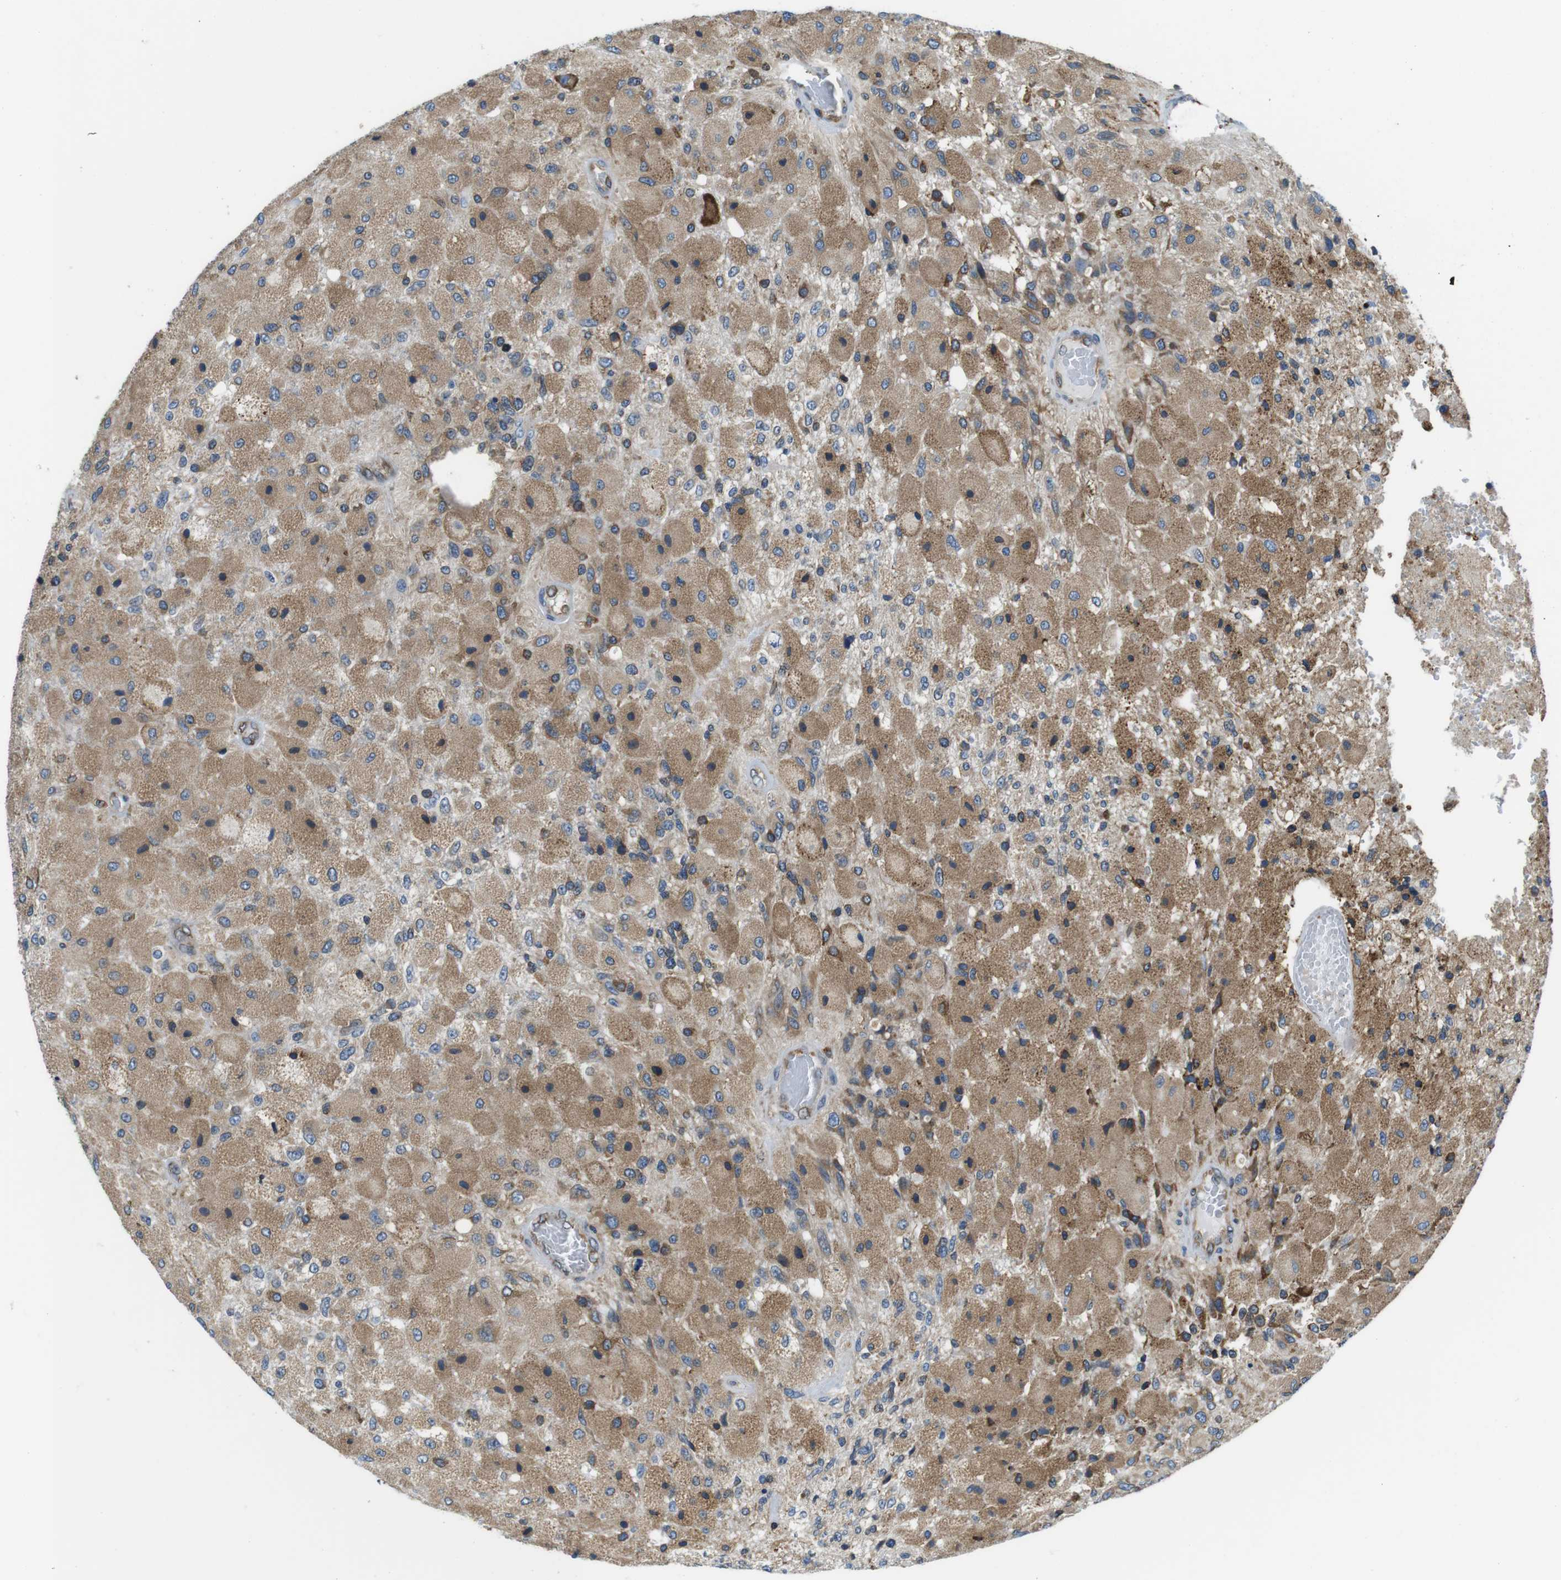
{"staining": {"intensity": "moderate", "quantity": ">75%", "location": "cytoplasmic/membranous"}, "tissue": "glioma", "cell_type": "Tumor cells", "image_type": "cancer", "snomed": [{"axis": "morphology", "description": "Normal tissue, NOS"}, {"axis": "morphology", "description": "Glioma, malignant, High grade"}, {"axis": "topography", "description": "Cerebral cortex"}], "caption": "Glioma stained for a protein (brown) shows moderate cytoplasmic/membranous positive positivity in about >75% of tumor cells.", "gene": "UGGT1", "patient": {"sex": "male", "age": 77}}